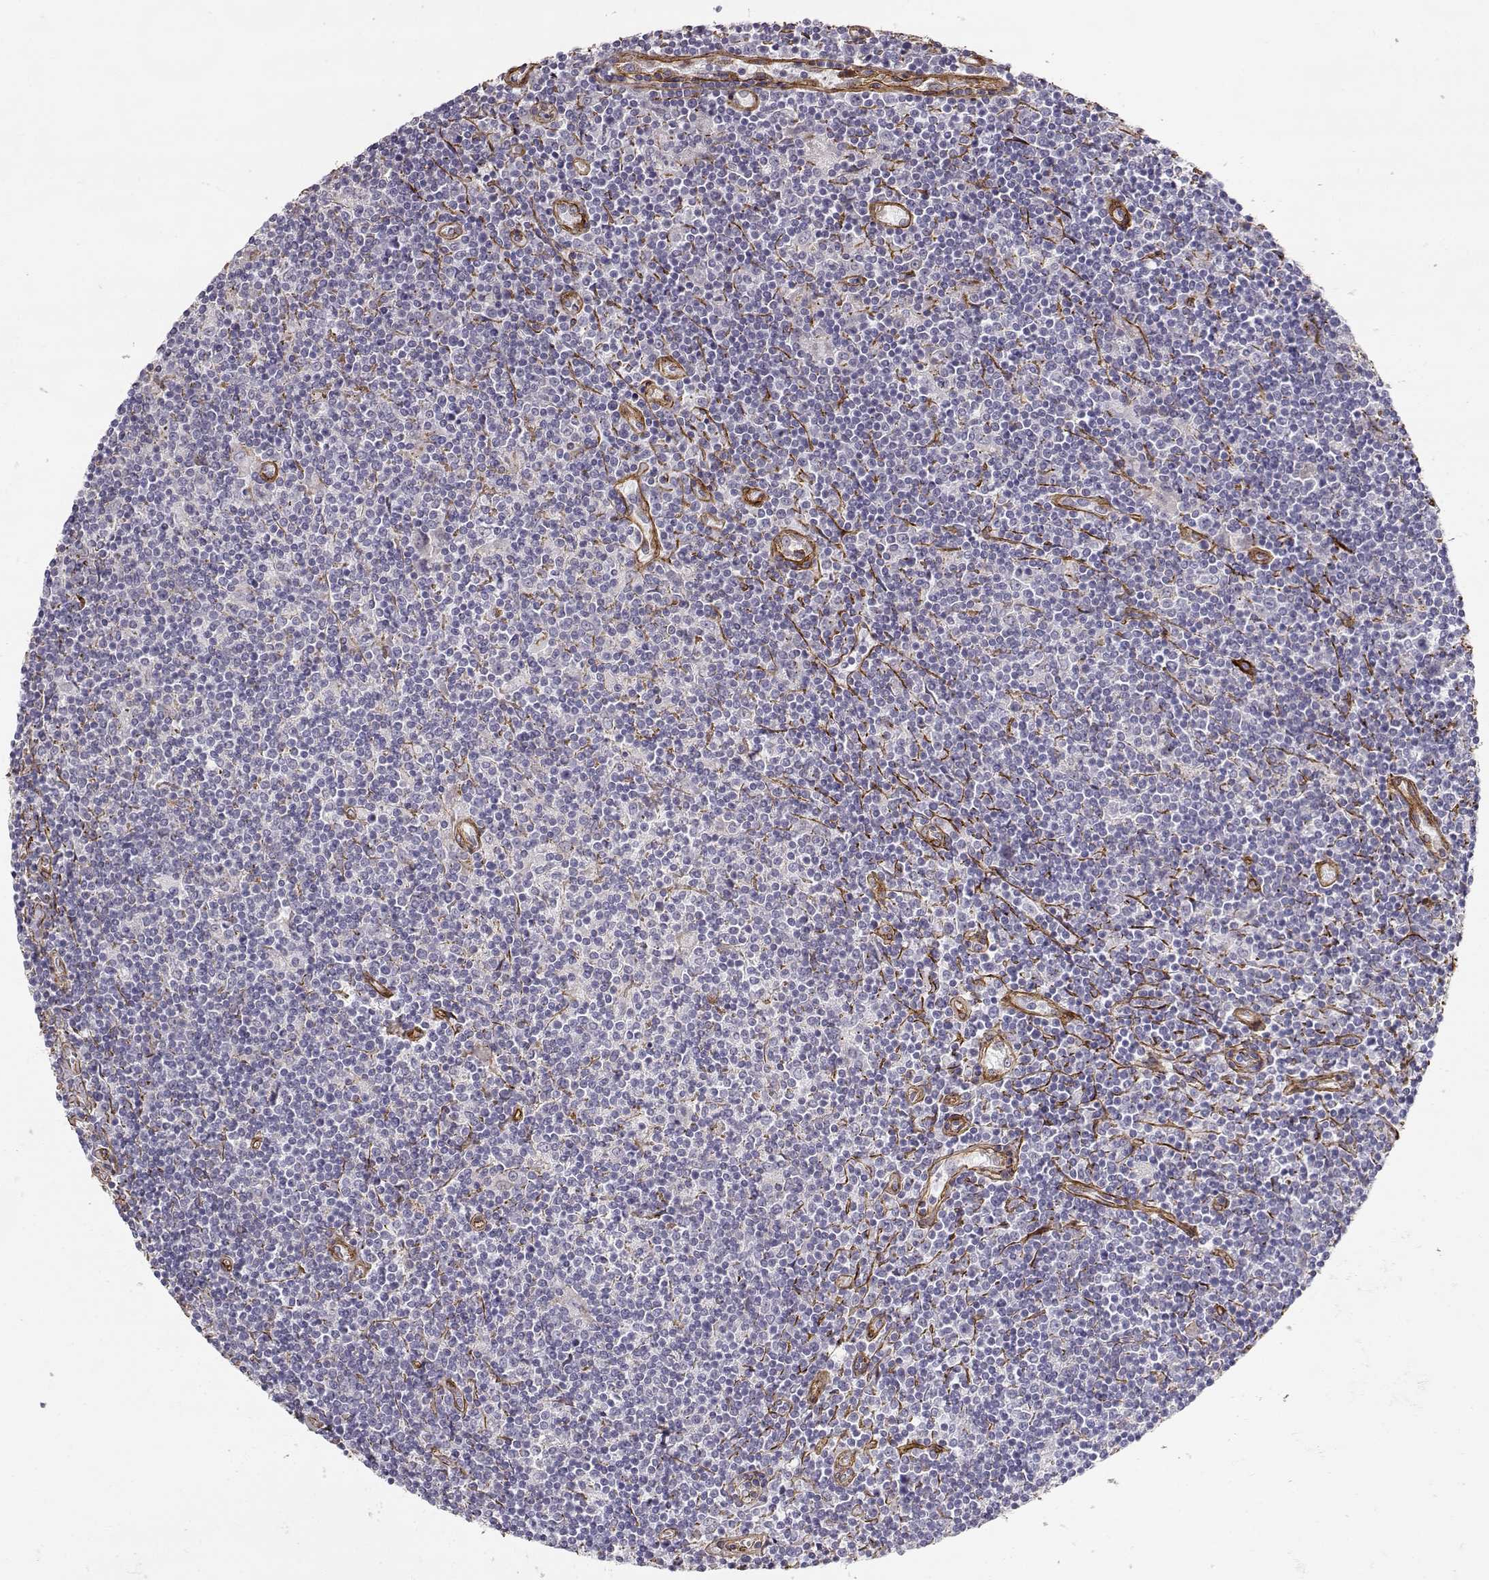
{"staining": {"intensity": "negative", "quantity": "none", "location": "none"}, "tissue": "lymphoma", "cell_type": "Tumor cells", "image_type": "cancer", "snomed": [{"axis": "morphology", "description": "Hodgkin's disease, NOS"}, {"axis": "topography", "description": "Lymph node"}], "caption": "This is an IHC photomicrograph of human lymphoma. There is no positivity in tumor cells.", "gene": "LAMC1", "patient": {"sex": "male", "age": 40}}